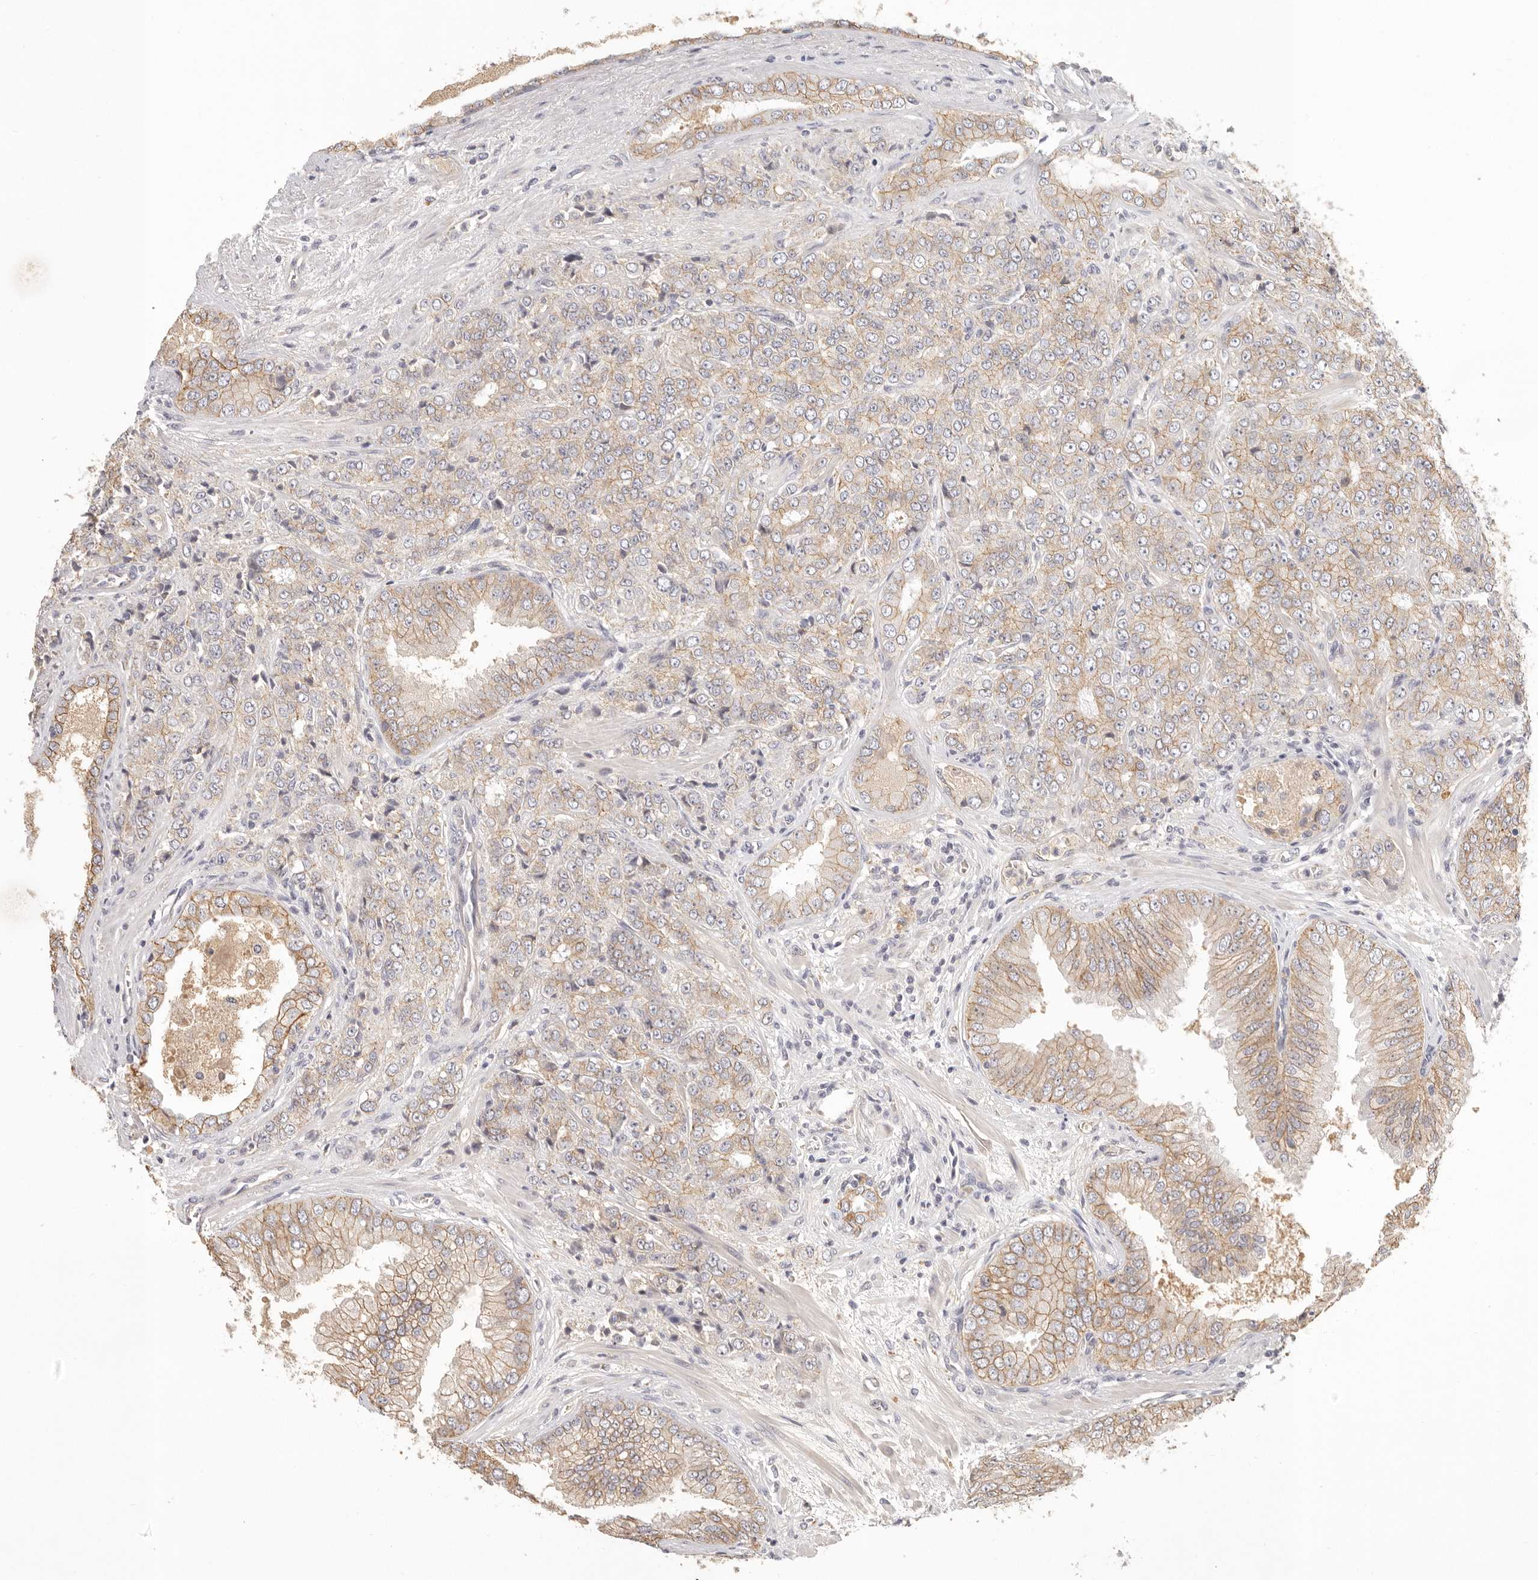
{"staining": {"intensity": "moderate", "quantity": "25%-75%", "location": "cytoplasmic/membranous"}, "tissue": "prostate cancer", "cell_type": "Tumor cells", "image_type": "cancer", "snomed": [{"axis": "morphology", "description": "Adenocarcinoma, High grade"}, {"axis": "topography", "description": "Prostate"}], "caption": "Immunohistochemistry (DAB) staining of human prostate cancer (adenocarcinoma (high-grade)) exhibits moderate cytoplasmic/membranous protein positivity in approximately 25%-75% of tumor cells.", "gene": "ANXA9", "patient": {"sex": "male", "age": 58}}